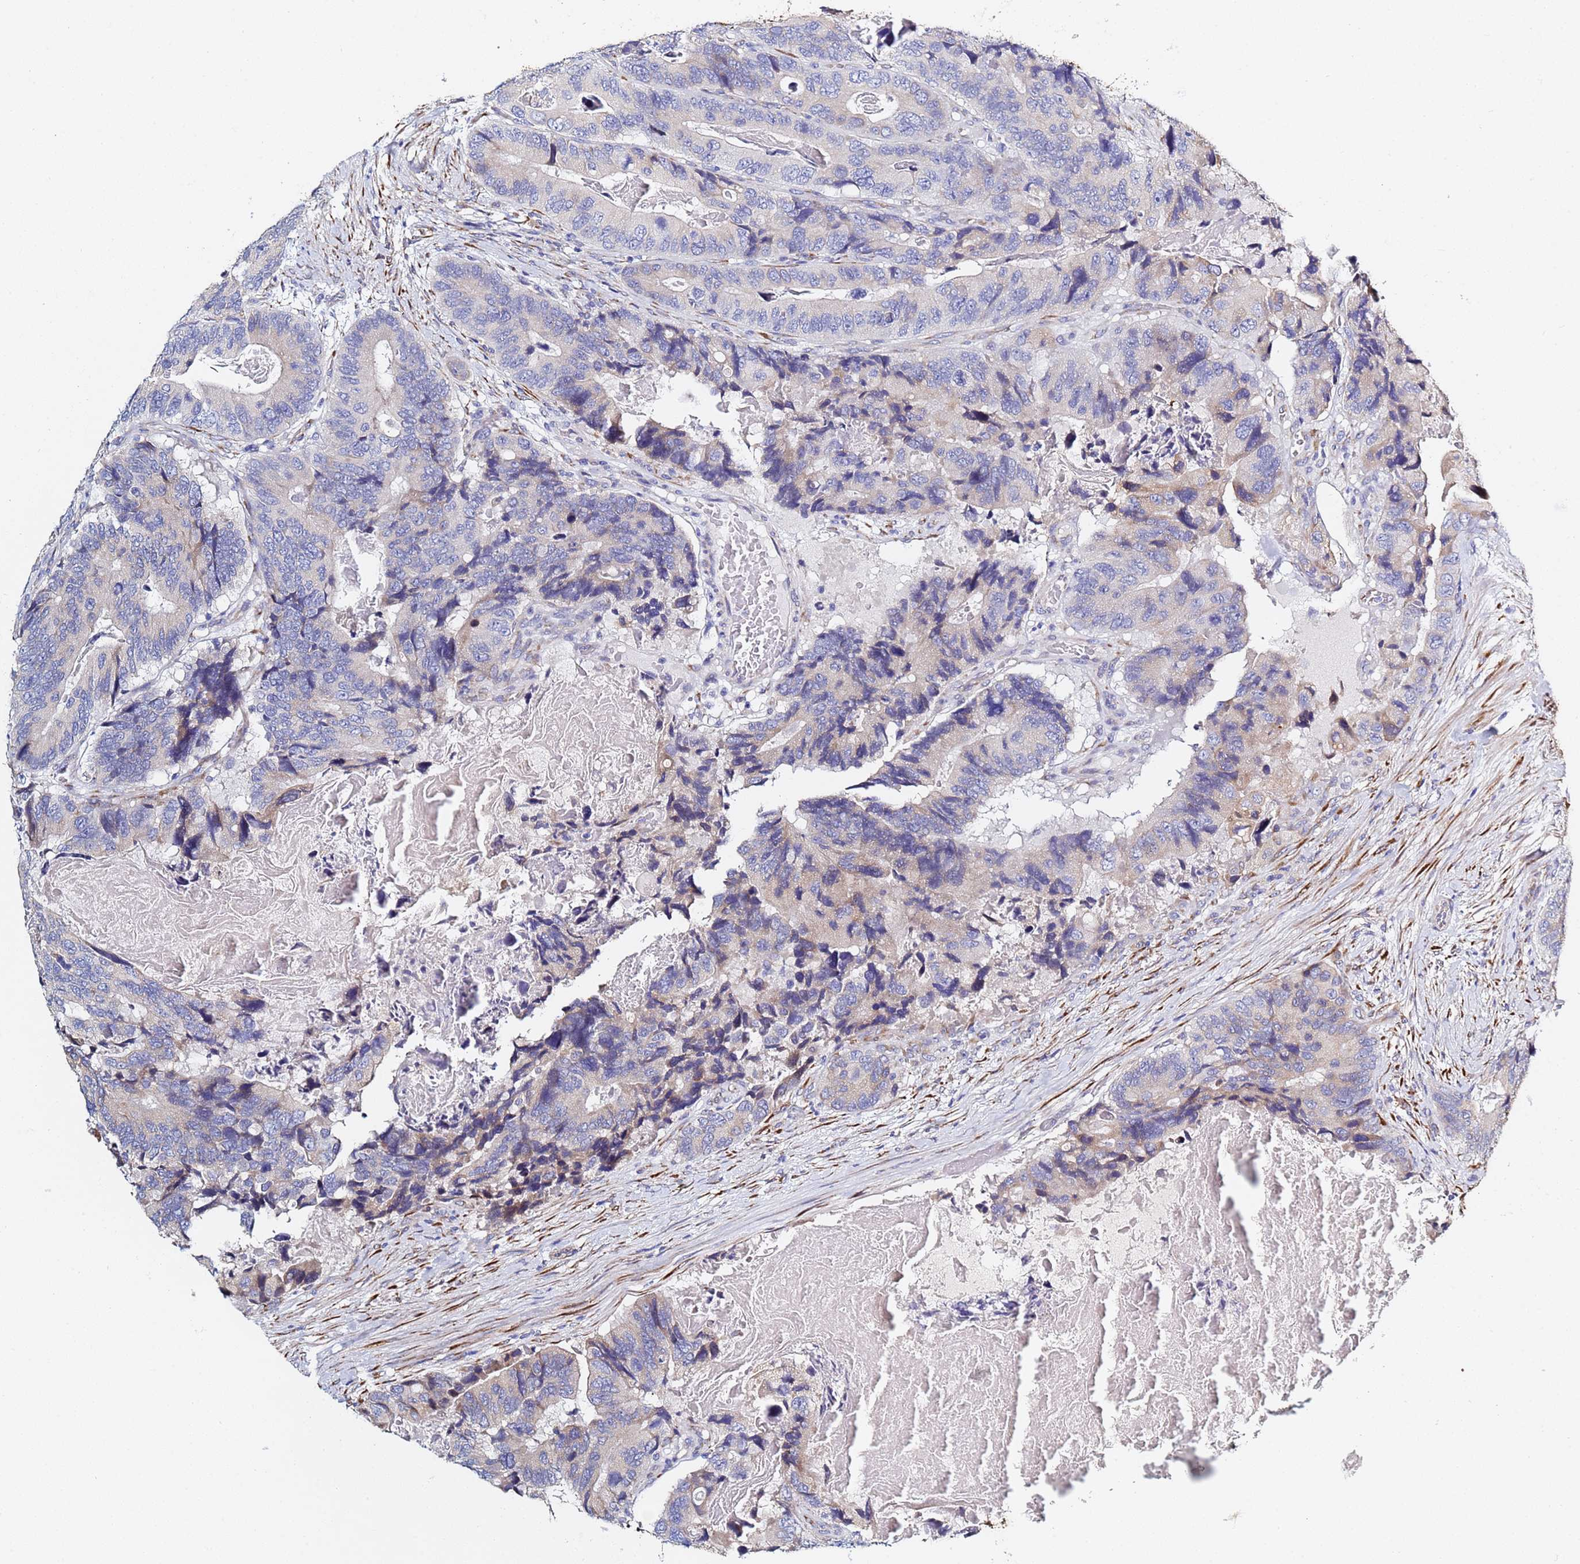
{"staining": {"intensity": "negative", "quantity": "none", "location": "none"}, "tissue": "colorectal cancer", "cell_type": "Tumor cells", "image_type": "cancer", "snomed": [{"axis": "morphology", "description": "Adenocarcinoma, NOS"}, {"axis": "topography", "description": "Colon"}], "caption": "IHC photomicrograph of colorectal cancer (adenocarcinoma) stained for a protein (brown), which displays no staining in tumor cells.", "gene": "GDAP2", "patient": {"sex": "male", "age": 84}}